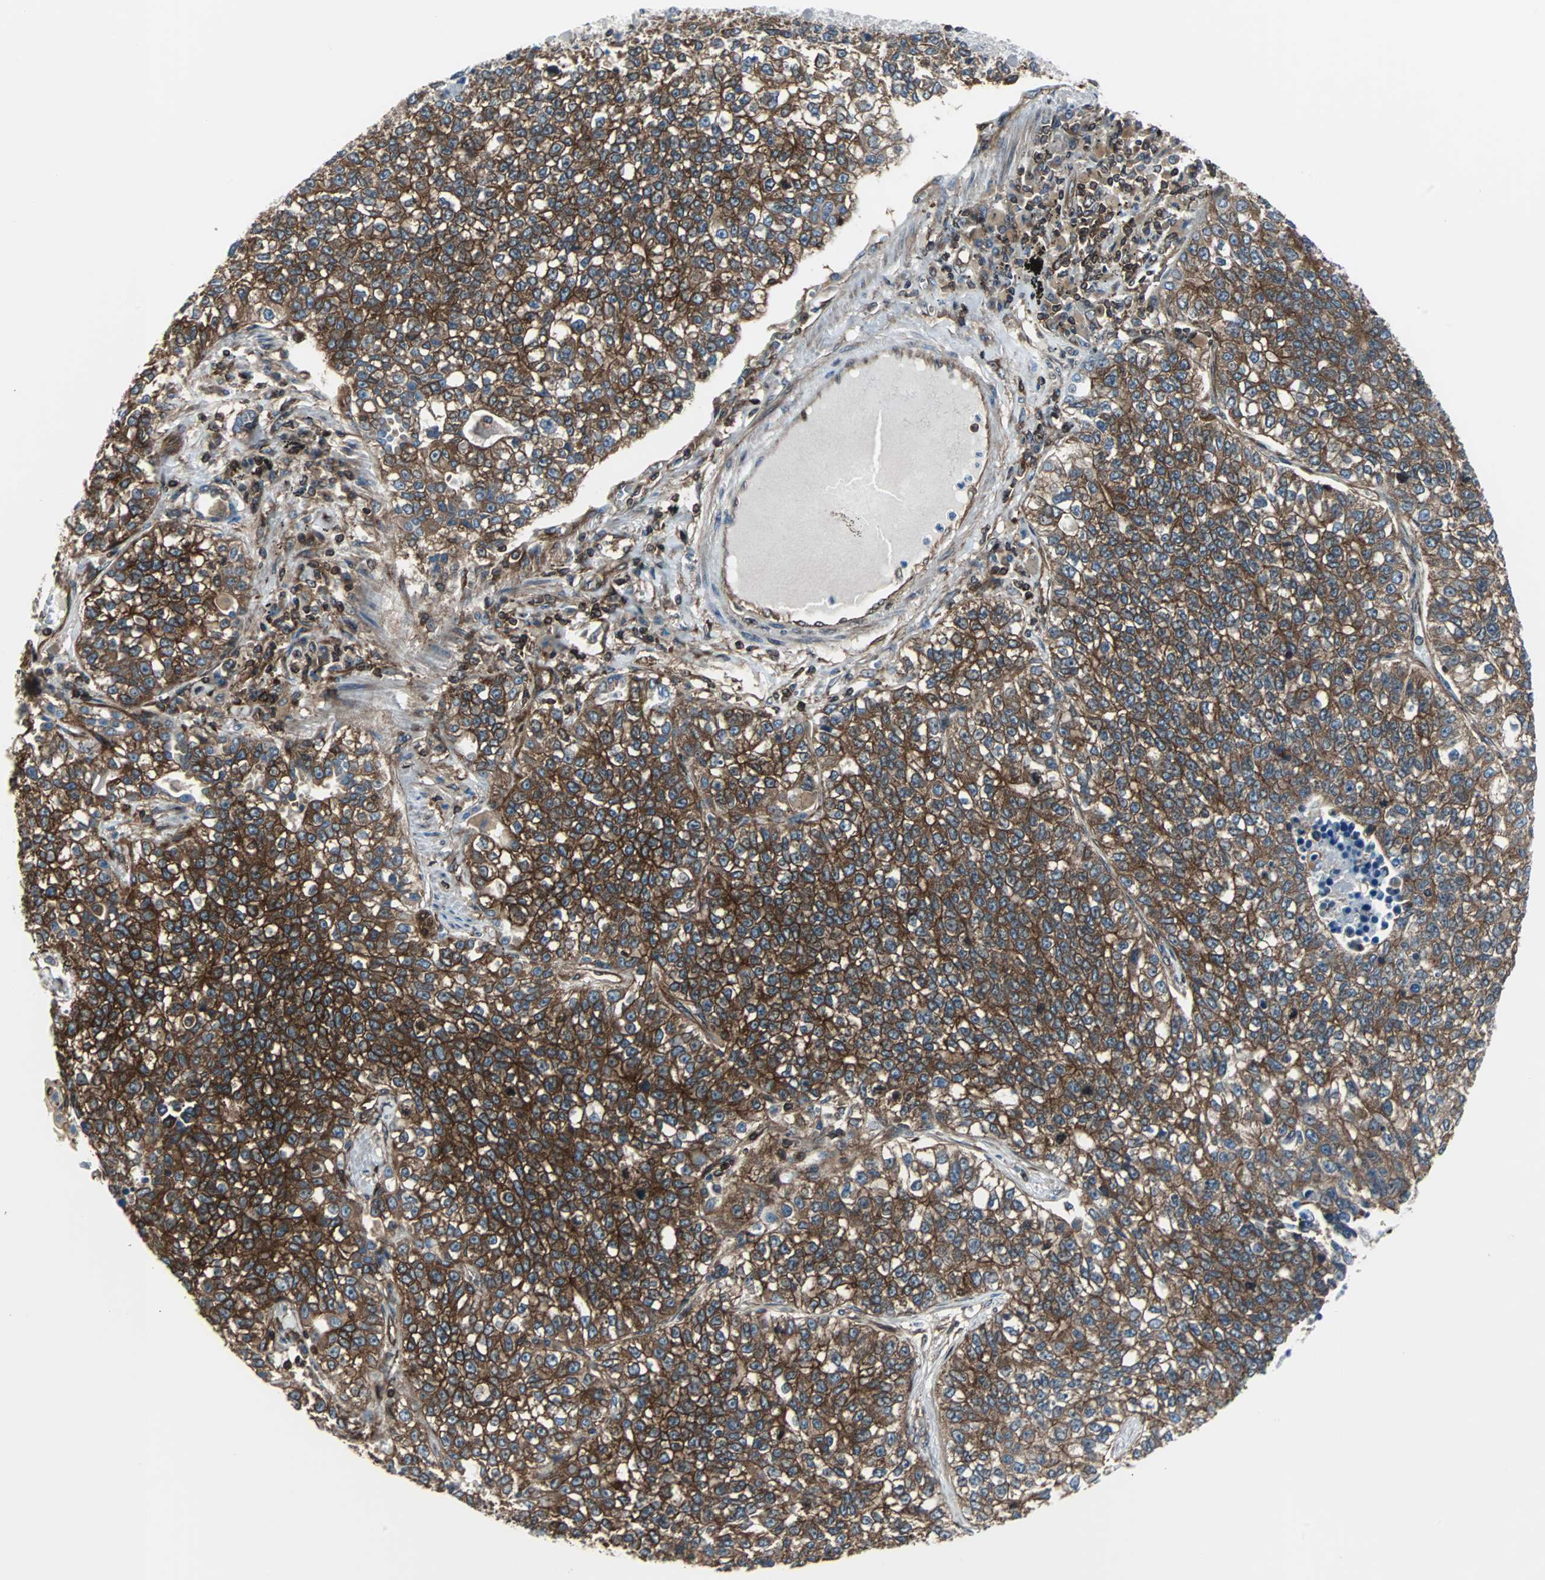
{"staining": {"intensity": "strong", "quantity": ">75%", "location": "cytoplasmic/membranous"}, "tissue": "lung cancer", "cell_type": "Tumor cells", "image_type": "cancer", "snomed": [{"axis": "morphology", "description": "Adenocarcinoma, NOS"}, {"axis": "topography", "description": "Lung"}], "caption": "IHC (DAB) staining of lung cancer (adenocarcinoma) reveals strong cytoplasmic/membranous protein positivity in approximately >75% of tumor cells.", "gene": "RELA", "patient": {"sex": "male", "age": 49}}